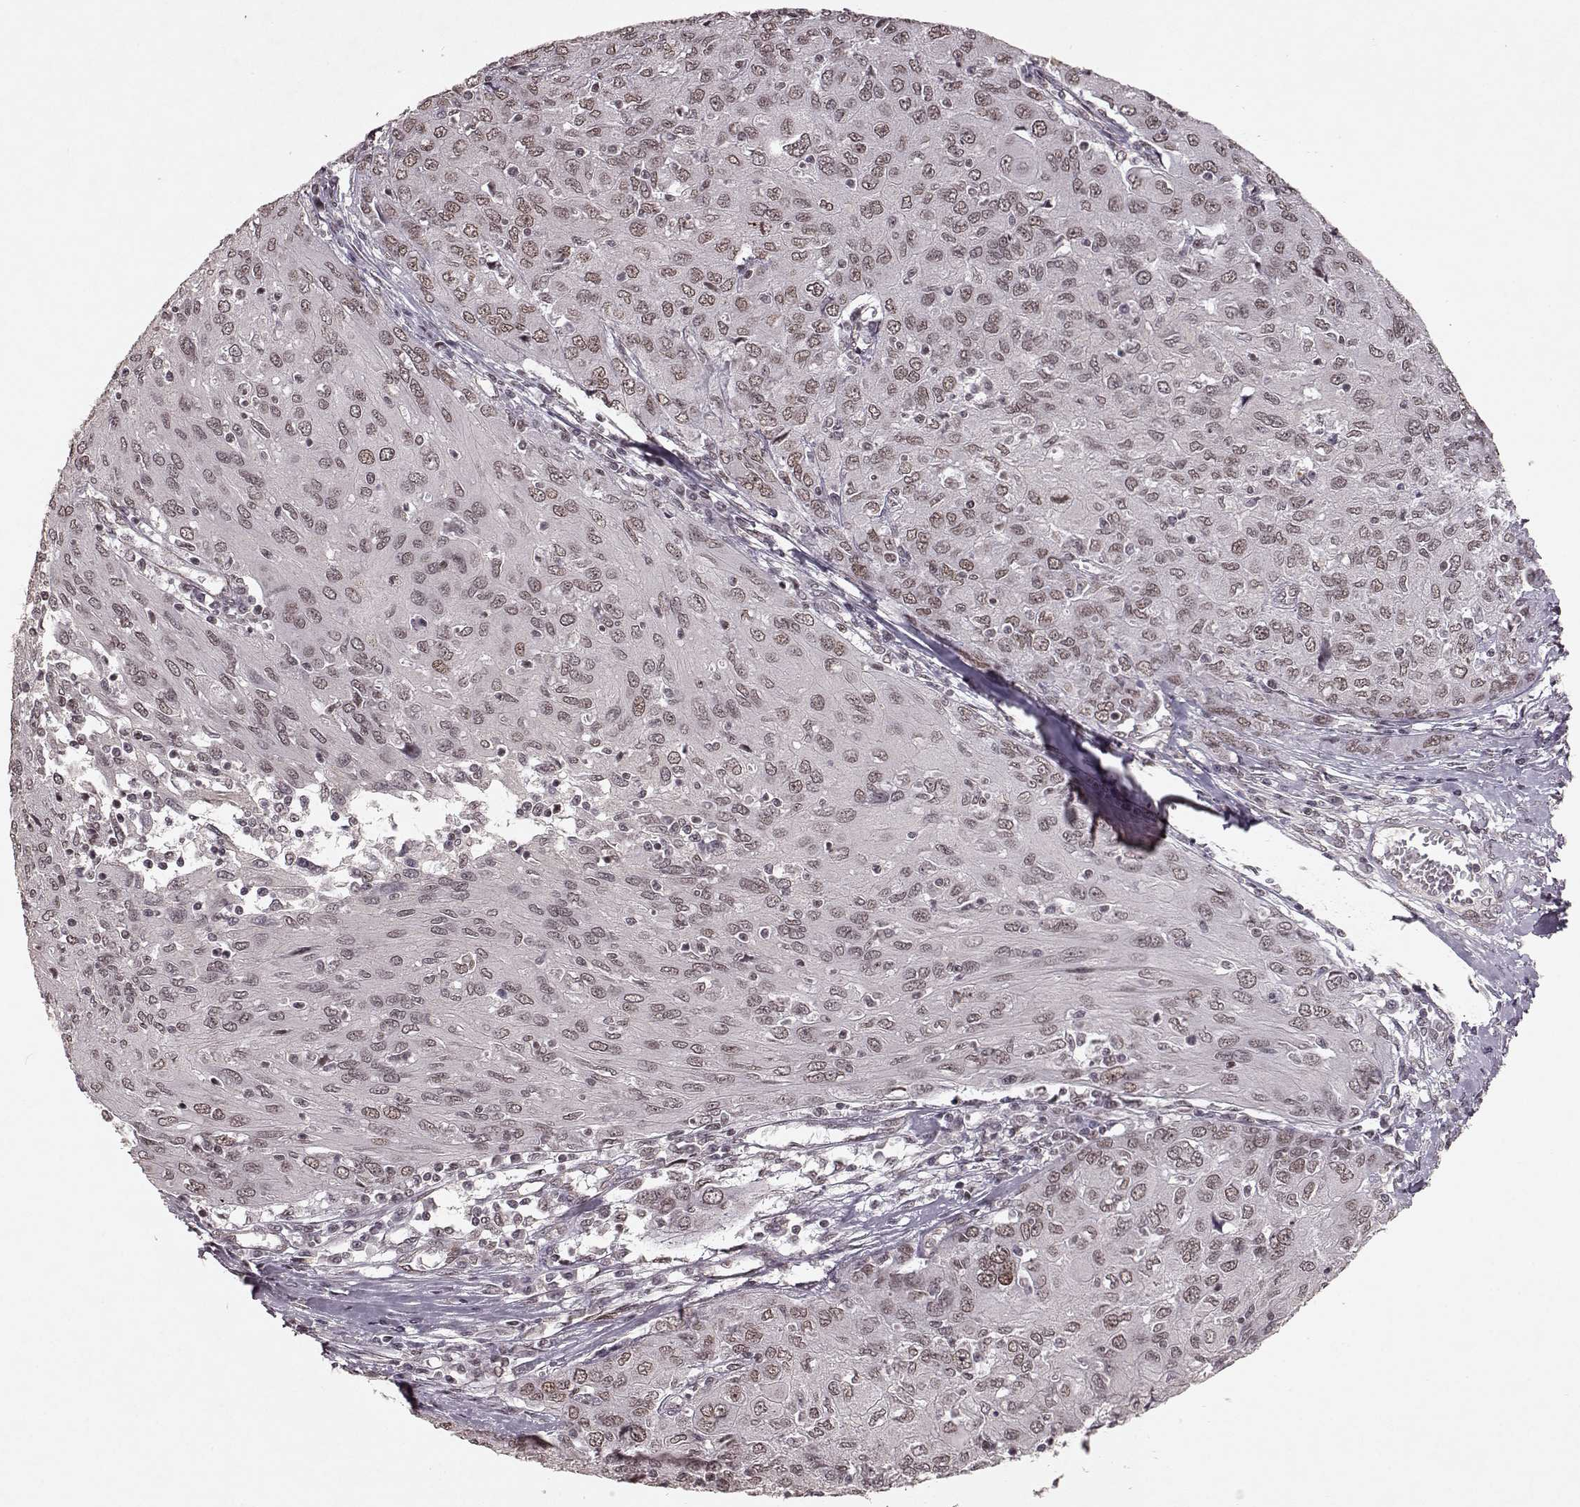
{"staining": {"intensity": "weak", "quantity": ">75%", "location": "nuclear"}, "tissue": "ovarian cancer", "cell_type": "Tumor cells", "image_type": "cancer", "snomed": [{"axis": "morphology", "description": "Carcinoma, endometroid"}, {"axis": "topography", "description": "Ovary"}], "caption": "Tumor cells show weak nuclear staining in approximately >75% of cells in ovarian cancer. (Stains: DAB in brown, nuclei in blue, Microscopy: brightfield microscopy at high magnification).", "gene": "RRAGD", "patient": {"sex": "female", "age": 50}}